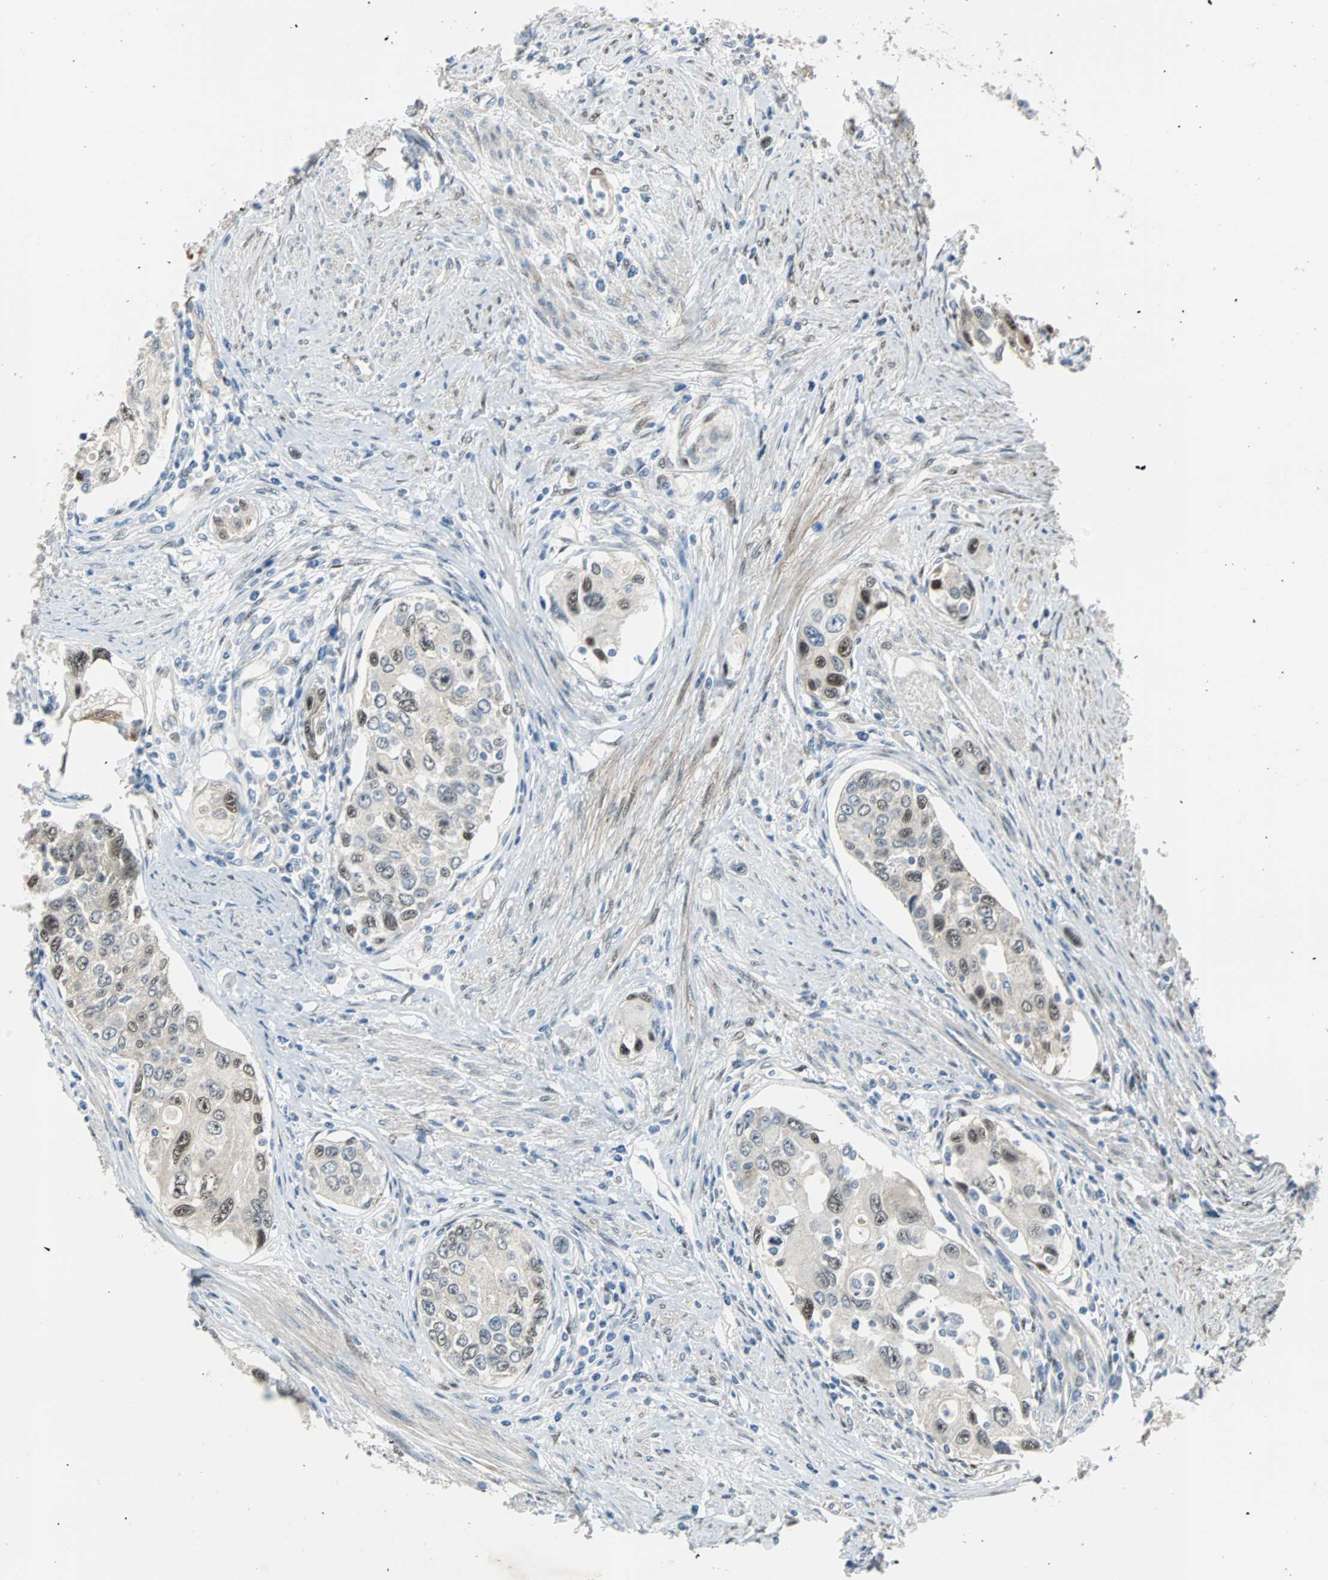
{"staining": {"intensity": "weak", "quantity": "25%-75%", "location": "cytoplasmic/membranous,nuclear"}, "tissue": "urothelial cancer", "cell_type": "Tumor cells", "image_type": "cancer", "snomed": [{"axis": "morphology", "description": "Urothelial carcinoma, High grade"}, {"axis": "topography", "description": "Urinary bladder"}], "caption": "Protein staining of urothelial cancer tissue displays weak cytoplasmic/membranous and nuclear staining in about 25%-75% of tumor cells.", "gene": "FHL2", "patient": {"sex": "female", "age": 56}}